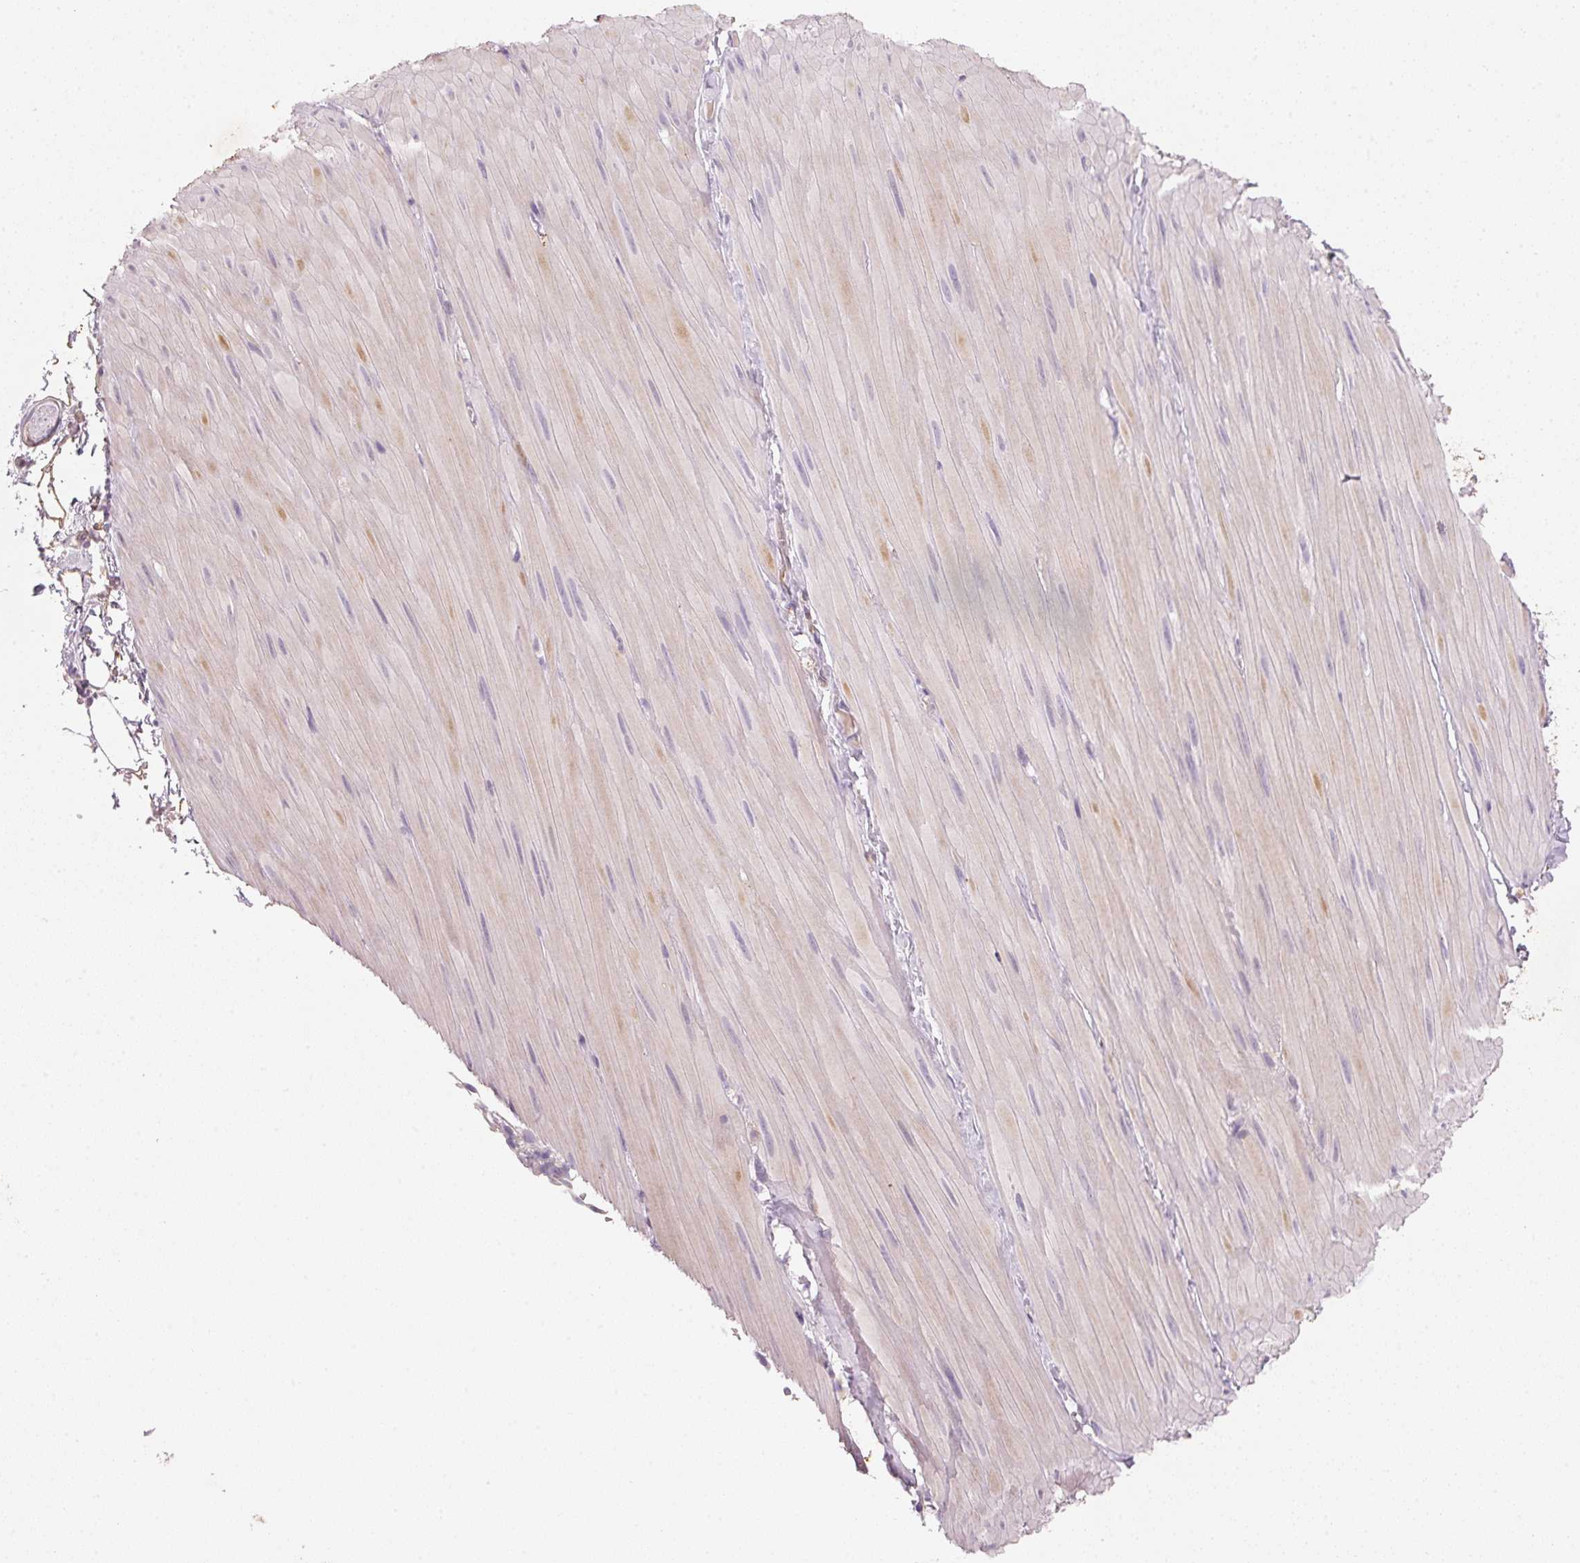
{"staining": {"intensity": "weak", "quantity": ">75%", "location": "cytoplasmic/membranous"}, "tissue": "adipose tissue", "cell_type": "Adipocytes", "image_type": "normal", "snomed": [{"axis": "morphology", "description": "Normal tissue, NOS"}, {"axis": "topography", "description": "Smooth muscle"}, {"axis": "topography", "description": "Peripheral nerve tissue"}], "caption": "Protein expression analysis of unremarkable human adipose tissue reveals weak cytoplasmic/membranous expression in about >75% of adipocytes. The staining was performed using DAB (3,3'-diaminobenzidine), with brown indicating positive protein expression. Nuclei are stained blue with hematoxylin.", "gene": "CXCL5", "patient": {"sex": "male", "age": 58}}